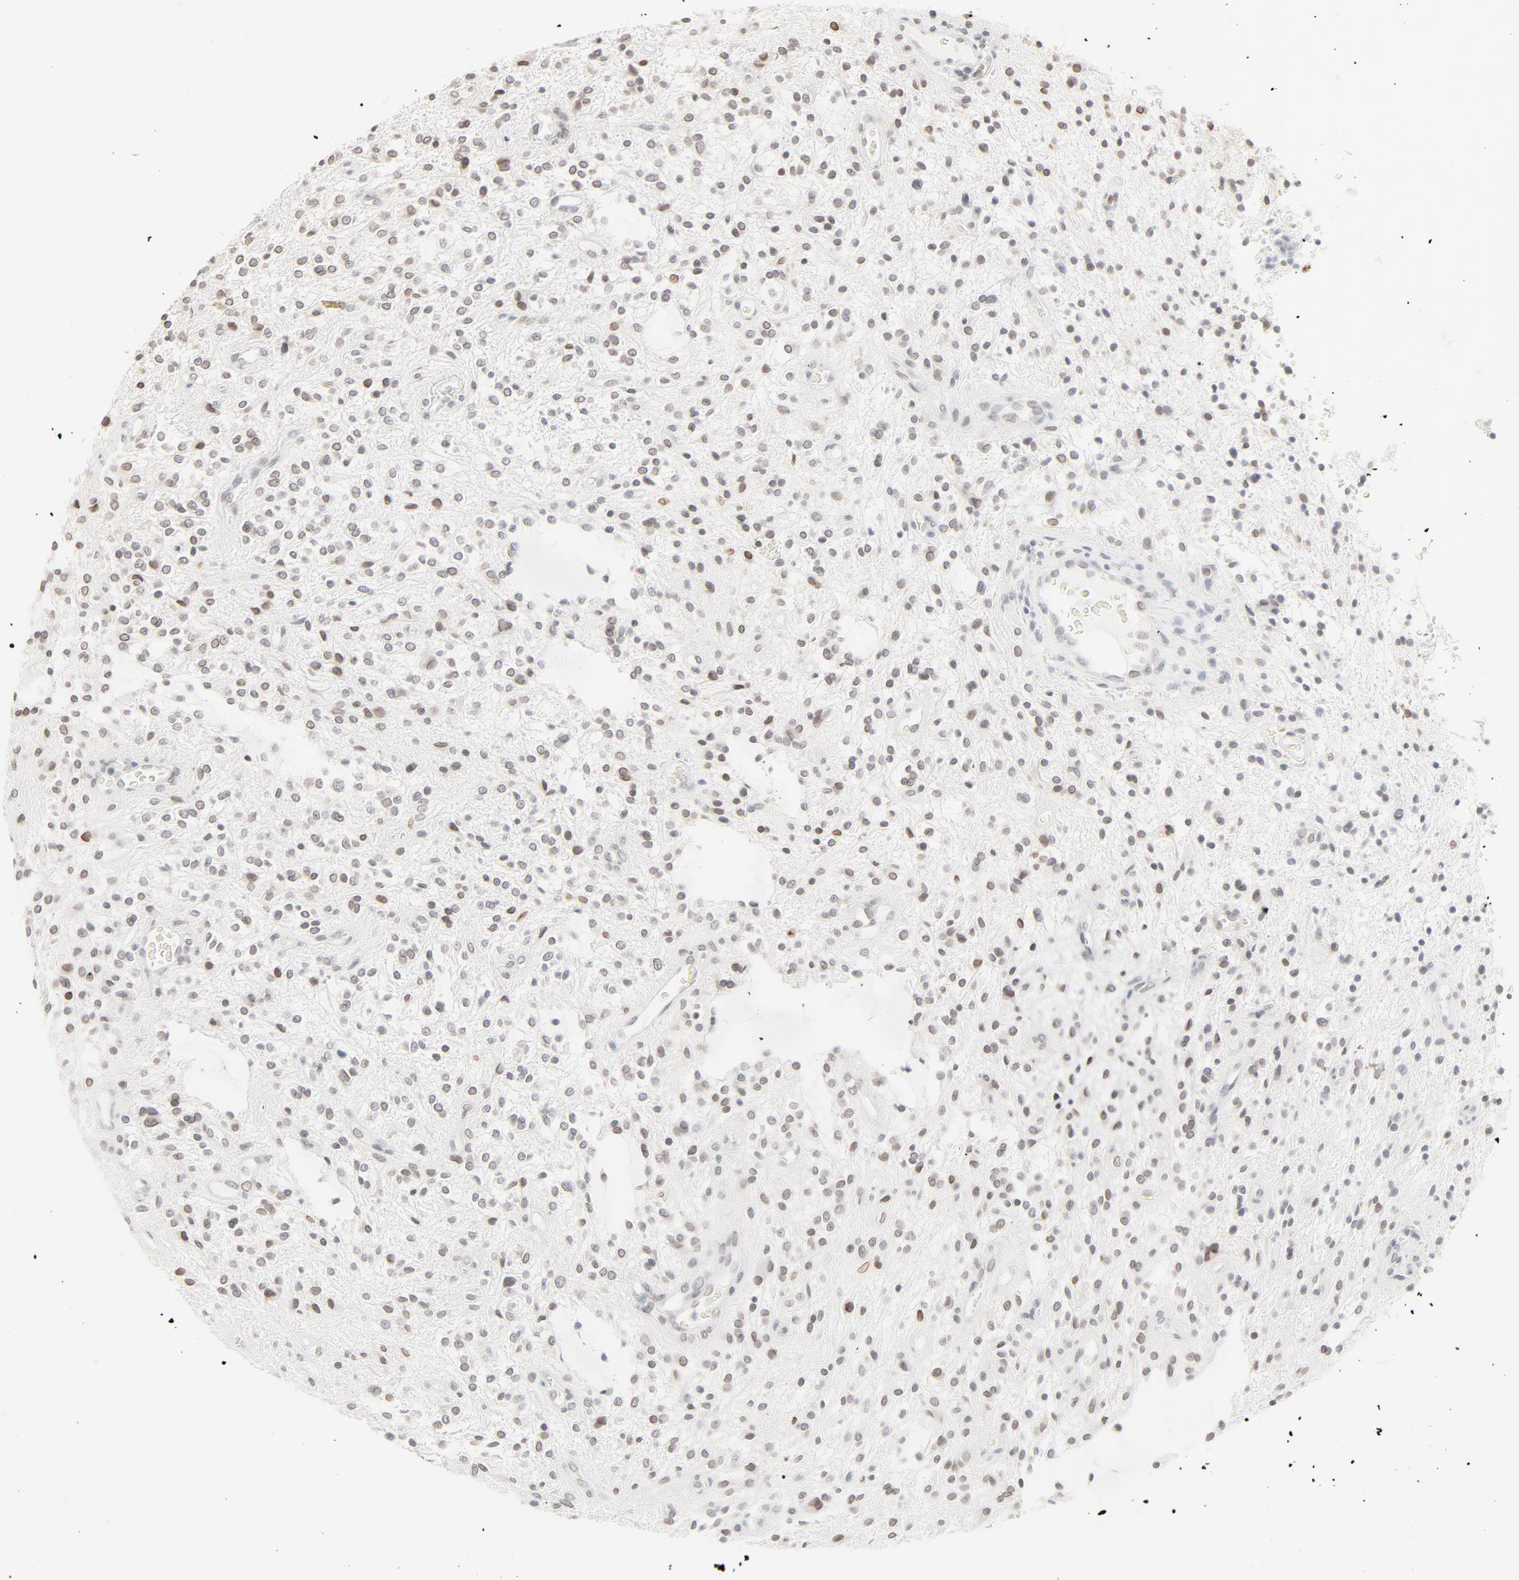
{"staining": {"intensity": "weak", "quantity": "25%-75%", "location": "cytoplasmic/membranous,nuclear"}, "tissue": "glioma", "cell_type": "Tumor cells", "image_type": "cancer", "snomed": [{"axis": "morphology", "description": "Glioma, malignant, NOS"}, {"axis": "topography", "description": "Cerebellum"}], "caption": "Immunohistochemistry (IHC) (DAB) staining of human glioma (malignant) exhibits weak cytoplasmic/membranous and nuclear protein expression in about 25%-75% of tumor cells.", "gene": "MAD1L1", "patient": {"sex": "female", "age": 10}}